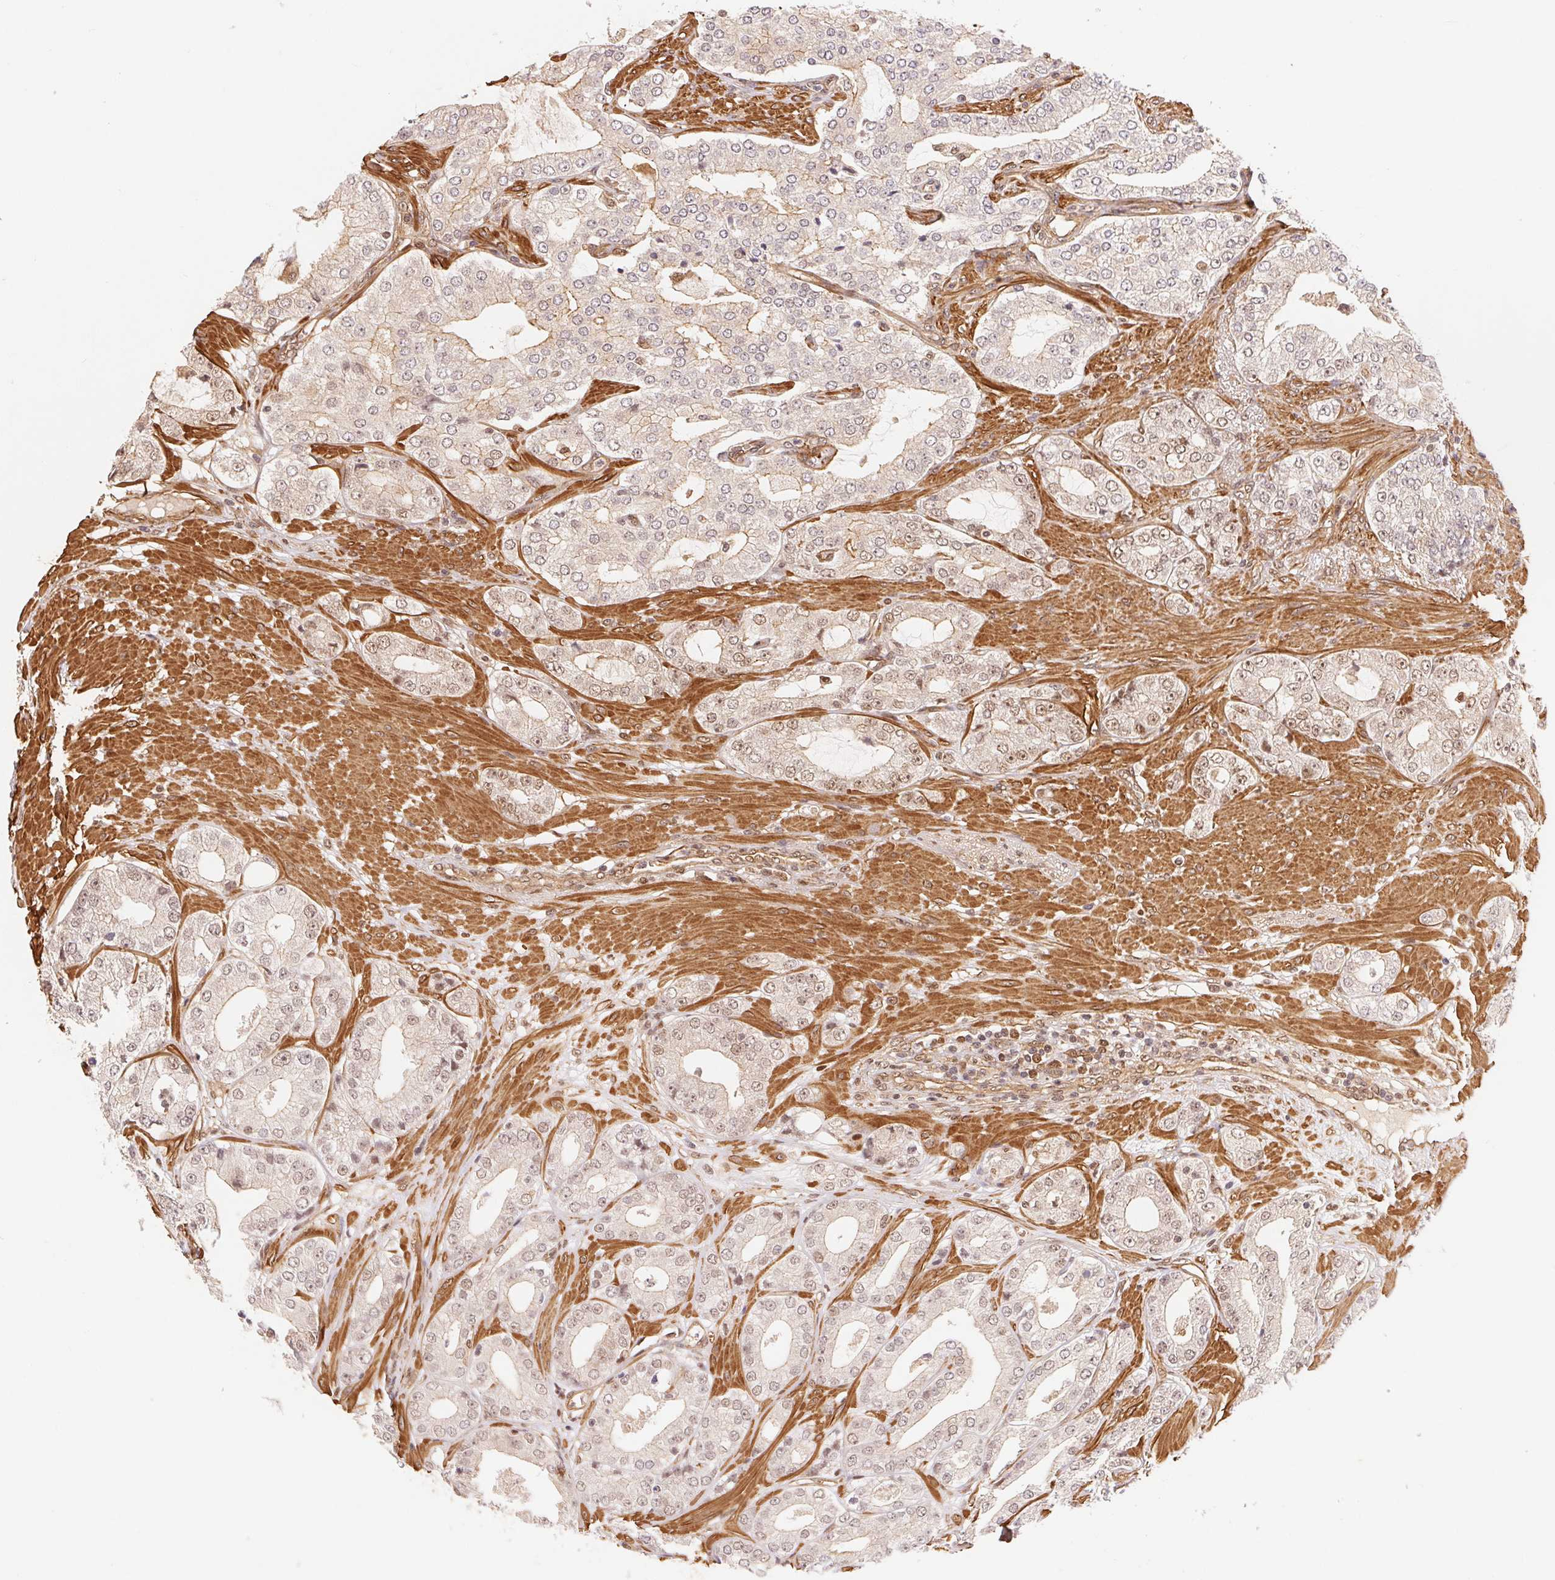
{"staining": {"intensity": "weak", "quantity": "<25%", "location": "nuclear"}, "tissue": "prostate cancer", "cell_type": "Tumor cells", "image_type": "cancer", "snomed": [{"axis": "morphology", "description": "Adenocarcinoma, Low grade"}, {"axis": "topography", "description": "Prostate"}], "caption": "Protein analysis of prostate adenocarcinoma (low-grade) displays no significant positivity in tumor cells.", "gene": "TNIP2", "patient": {"sex": "male", "age": 60}}